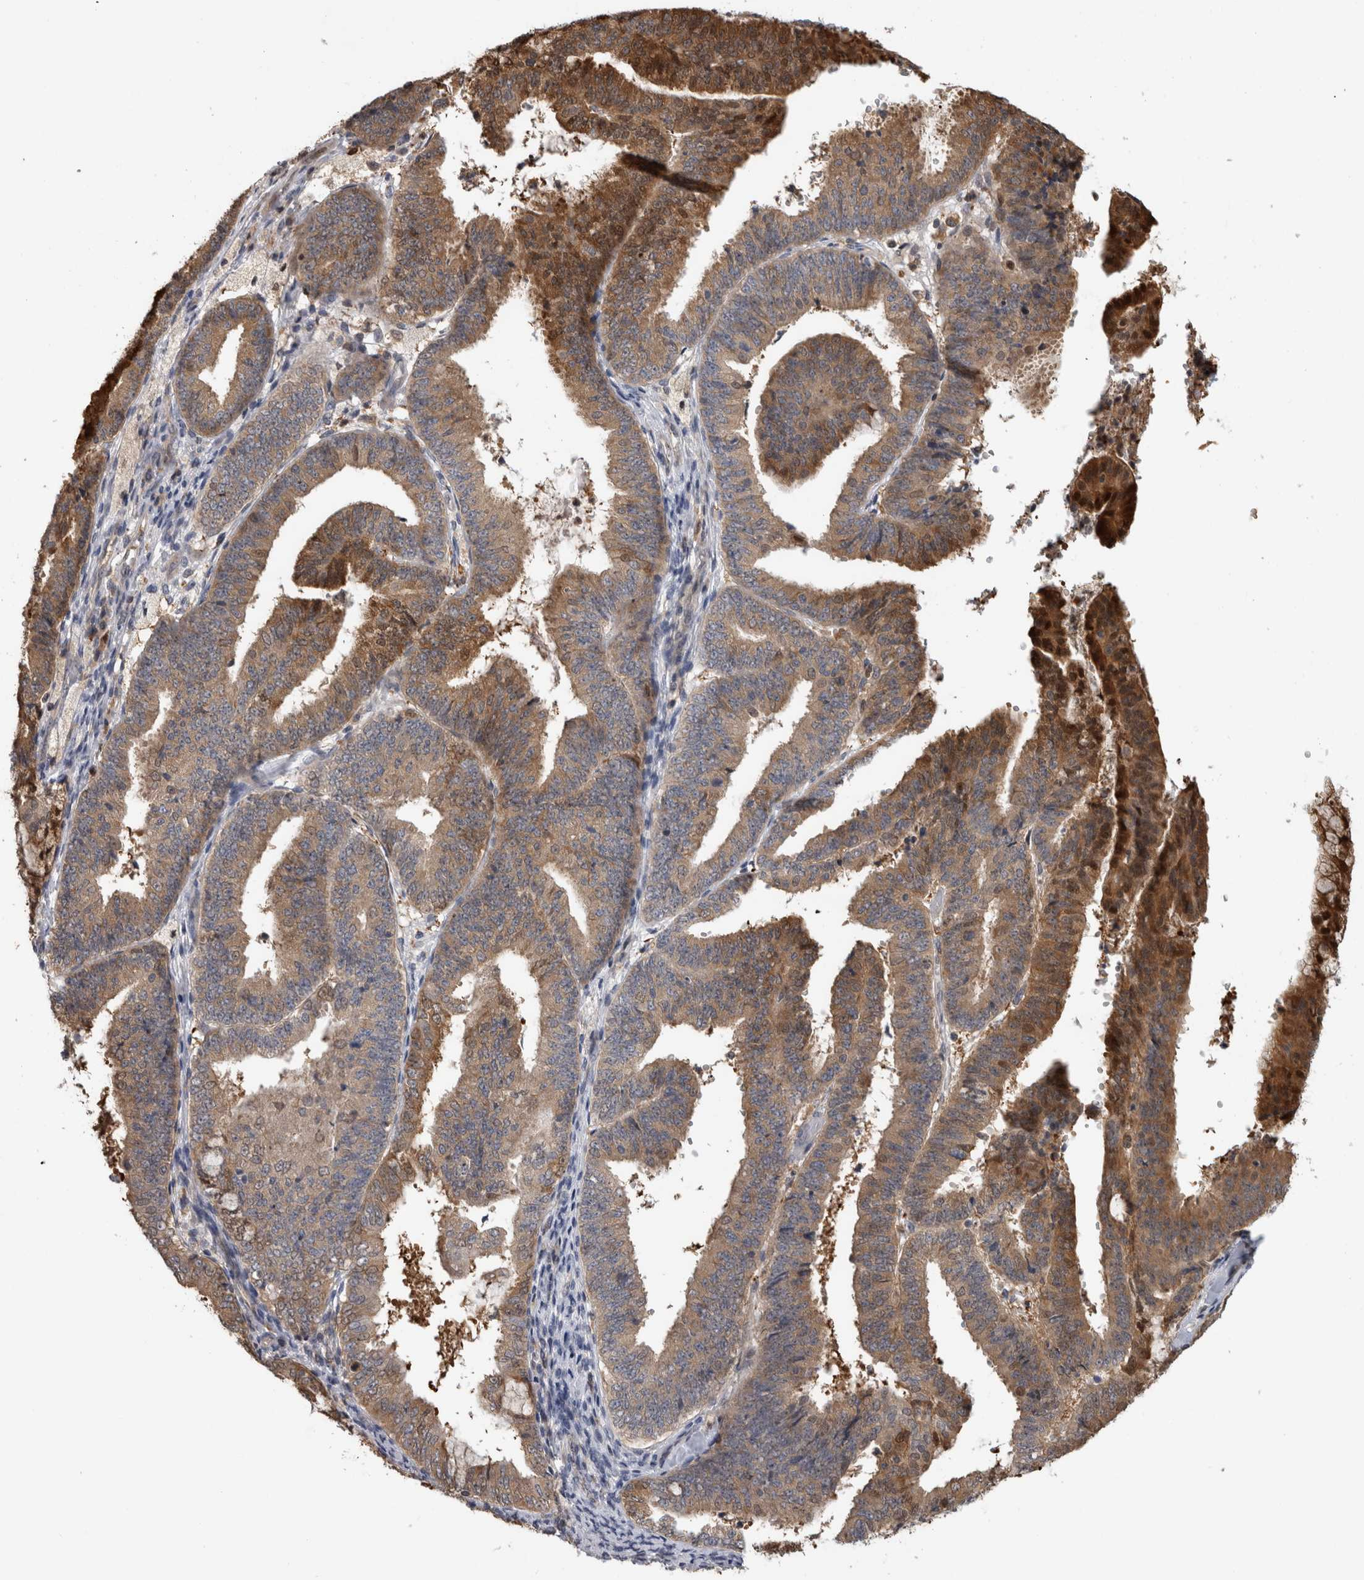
{"staining": {"intensity": "moderate", "quantity": ">75%", "location": "cytoplasmic/membranous,nuclear"}, "tissue": "endometrial cancer", "cell_type": "Tumor cells", "image_type": "cancer", "snomed": [{"axis": "morphology", "description": "Adenocarcinoma, NOS"}, {"axis": "topography", "description": "Endometrium"}], "caption": "IHC micrograph of neoplastic tissue: endometrial adenocarcinoma stained using immunohistochemistry demonstrates medium levels of moderate protein expression localized specifically in the cytoplasmic/membranous and nuclear of tumor cells, appearing as a cytoplasmic/membranous and nuclear brown color.", "gene": "USH1G", "patient": {"sex": "female", "age": 63}}